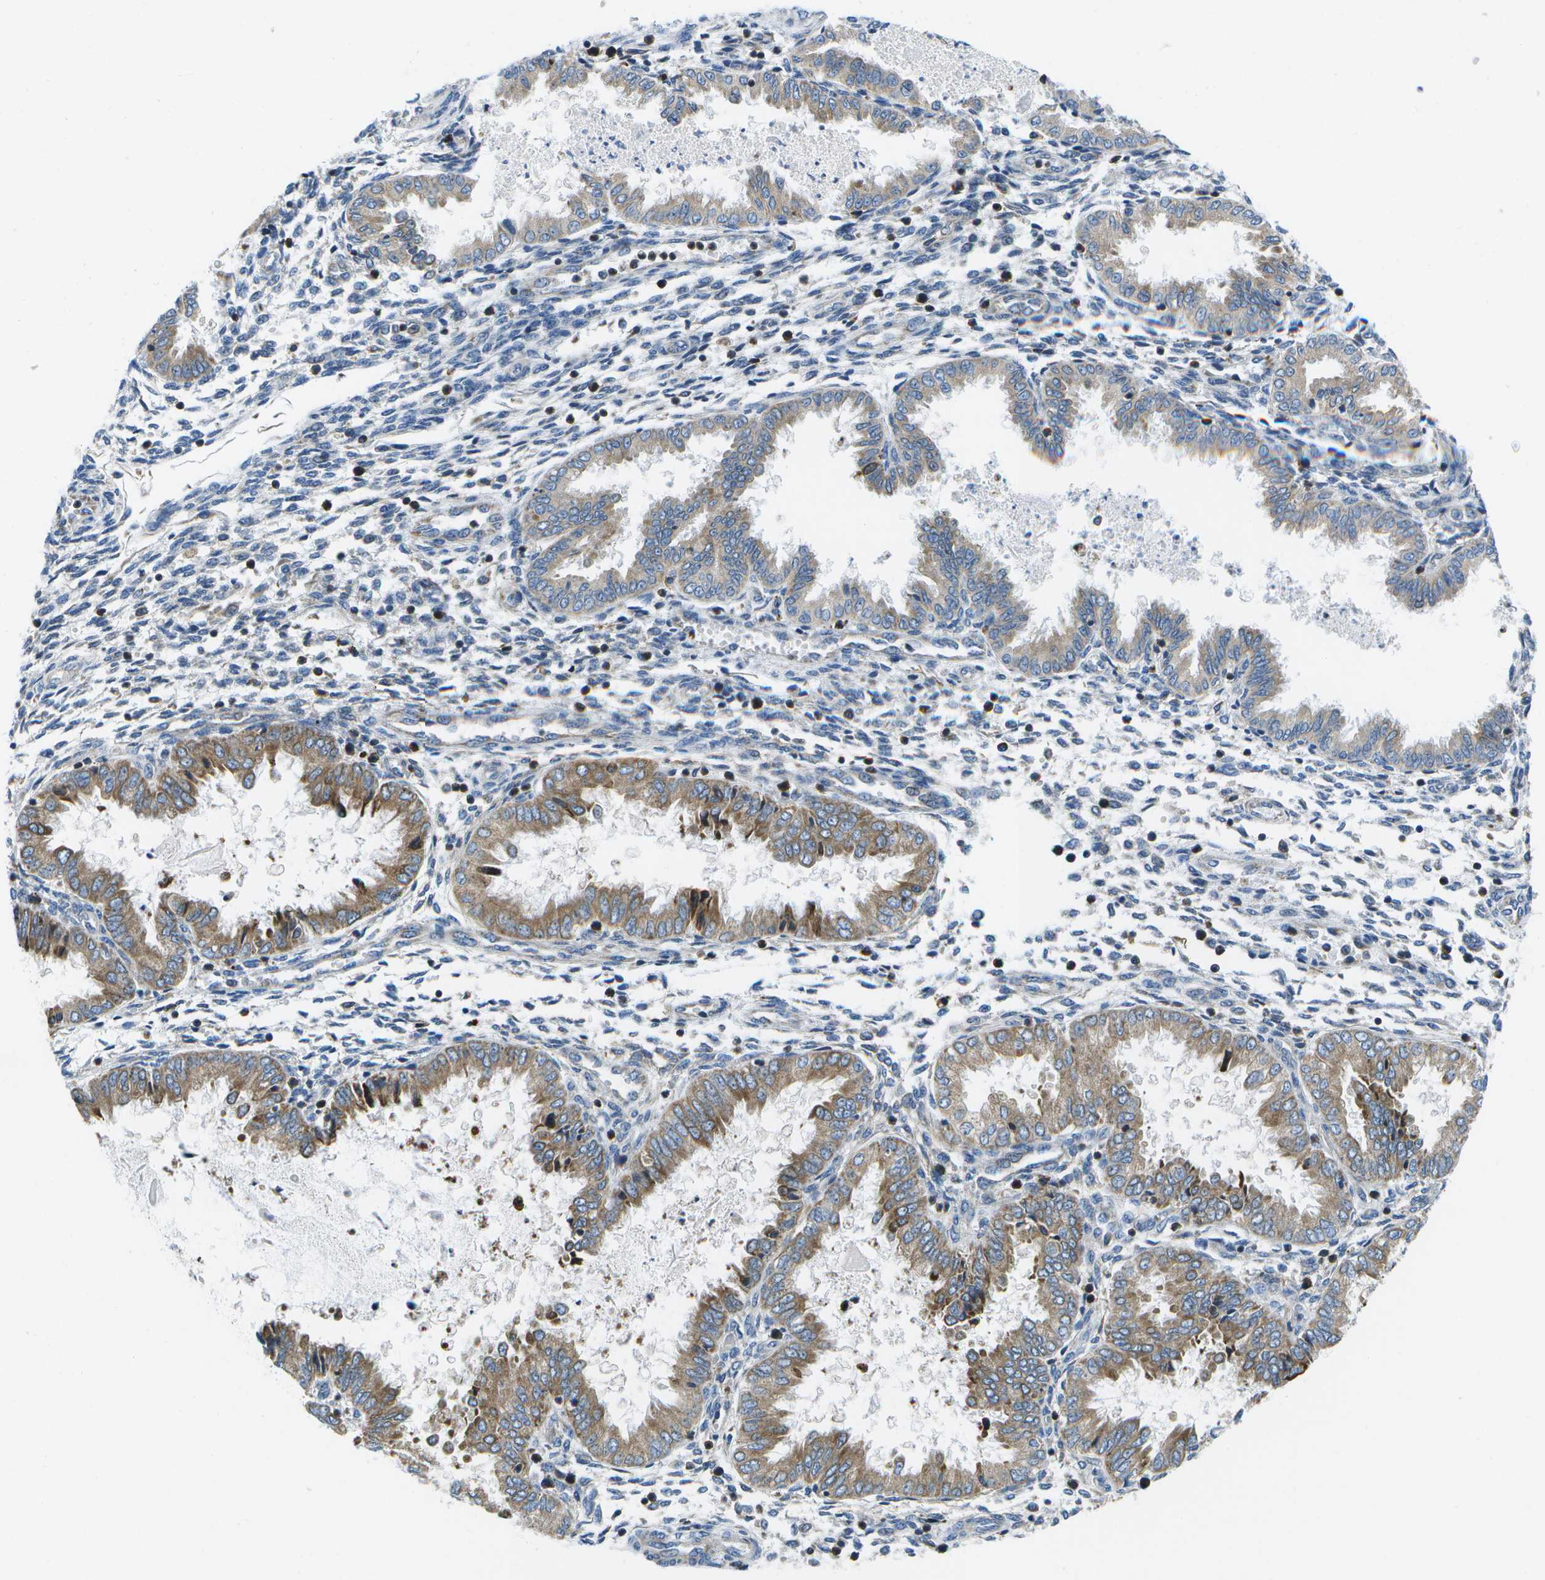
{"staining": {"intensity": "weak", "quantity": "25%-75%", "location": "cytoplasmic/membranous"}, "tissue": "endometrium", "cell_type": "Cells in endometrial stroma", "image_type": "normal", "snomed": [{"axis": "morphology", "description": "Normal tissue, NOS"}, {"axis": "topography", "description": "Endometrium"}], "caption": "Endometrium was stained to show a protein in brown. There is low levels of weak cytoplasmic/membranous staining in about 25%-75% of cells in endometrial stroma.", "gene": "GDF5", "patient": {"sex": "female", "age": 33}}